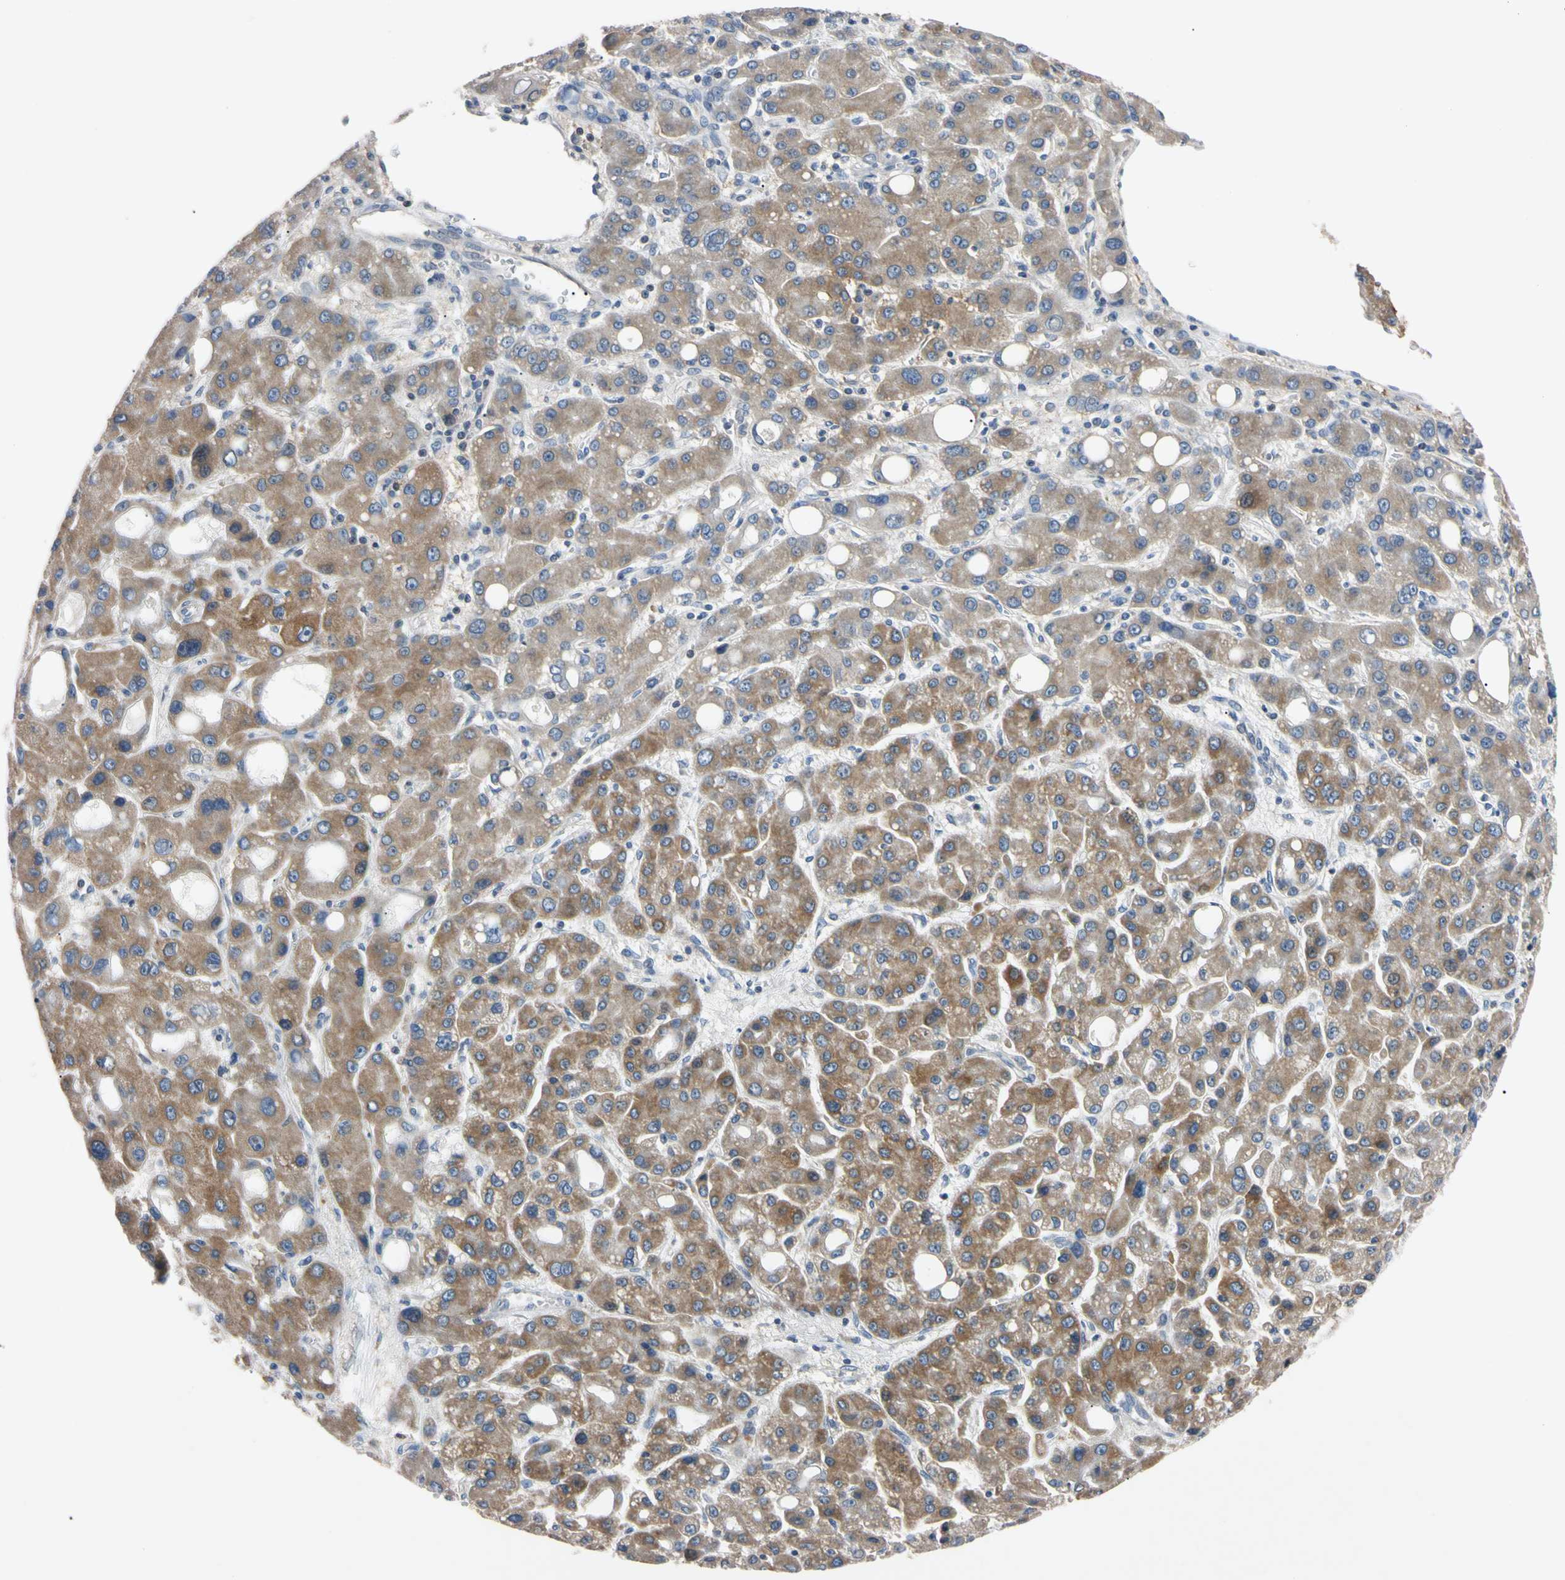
{"staining": {"intensity": "moderate", "quantity": ">75%", "location": "cytoplasmic/membranous"}, "tissue": "liver cancer", "cell_type": "Tumor cells", "image_type": "cancer", "snomed": [{"axis": "morphology", "description": "Carcinoma, Hepatocellular, NOS"}, {"axis": "topography", "description": "Liver"}], "caption": "Brown immunohistochemical staining in human liver cancer (hepatocellular carcinoma) shows moderate cytoplasmic/membranous positivity in approximately >75% of tumor cells. (IHC, brightfield microscopy, high magnification).", "gene": "PNKD", "patient": {"sex": "male", "age": 55}}